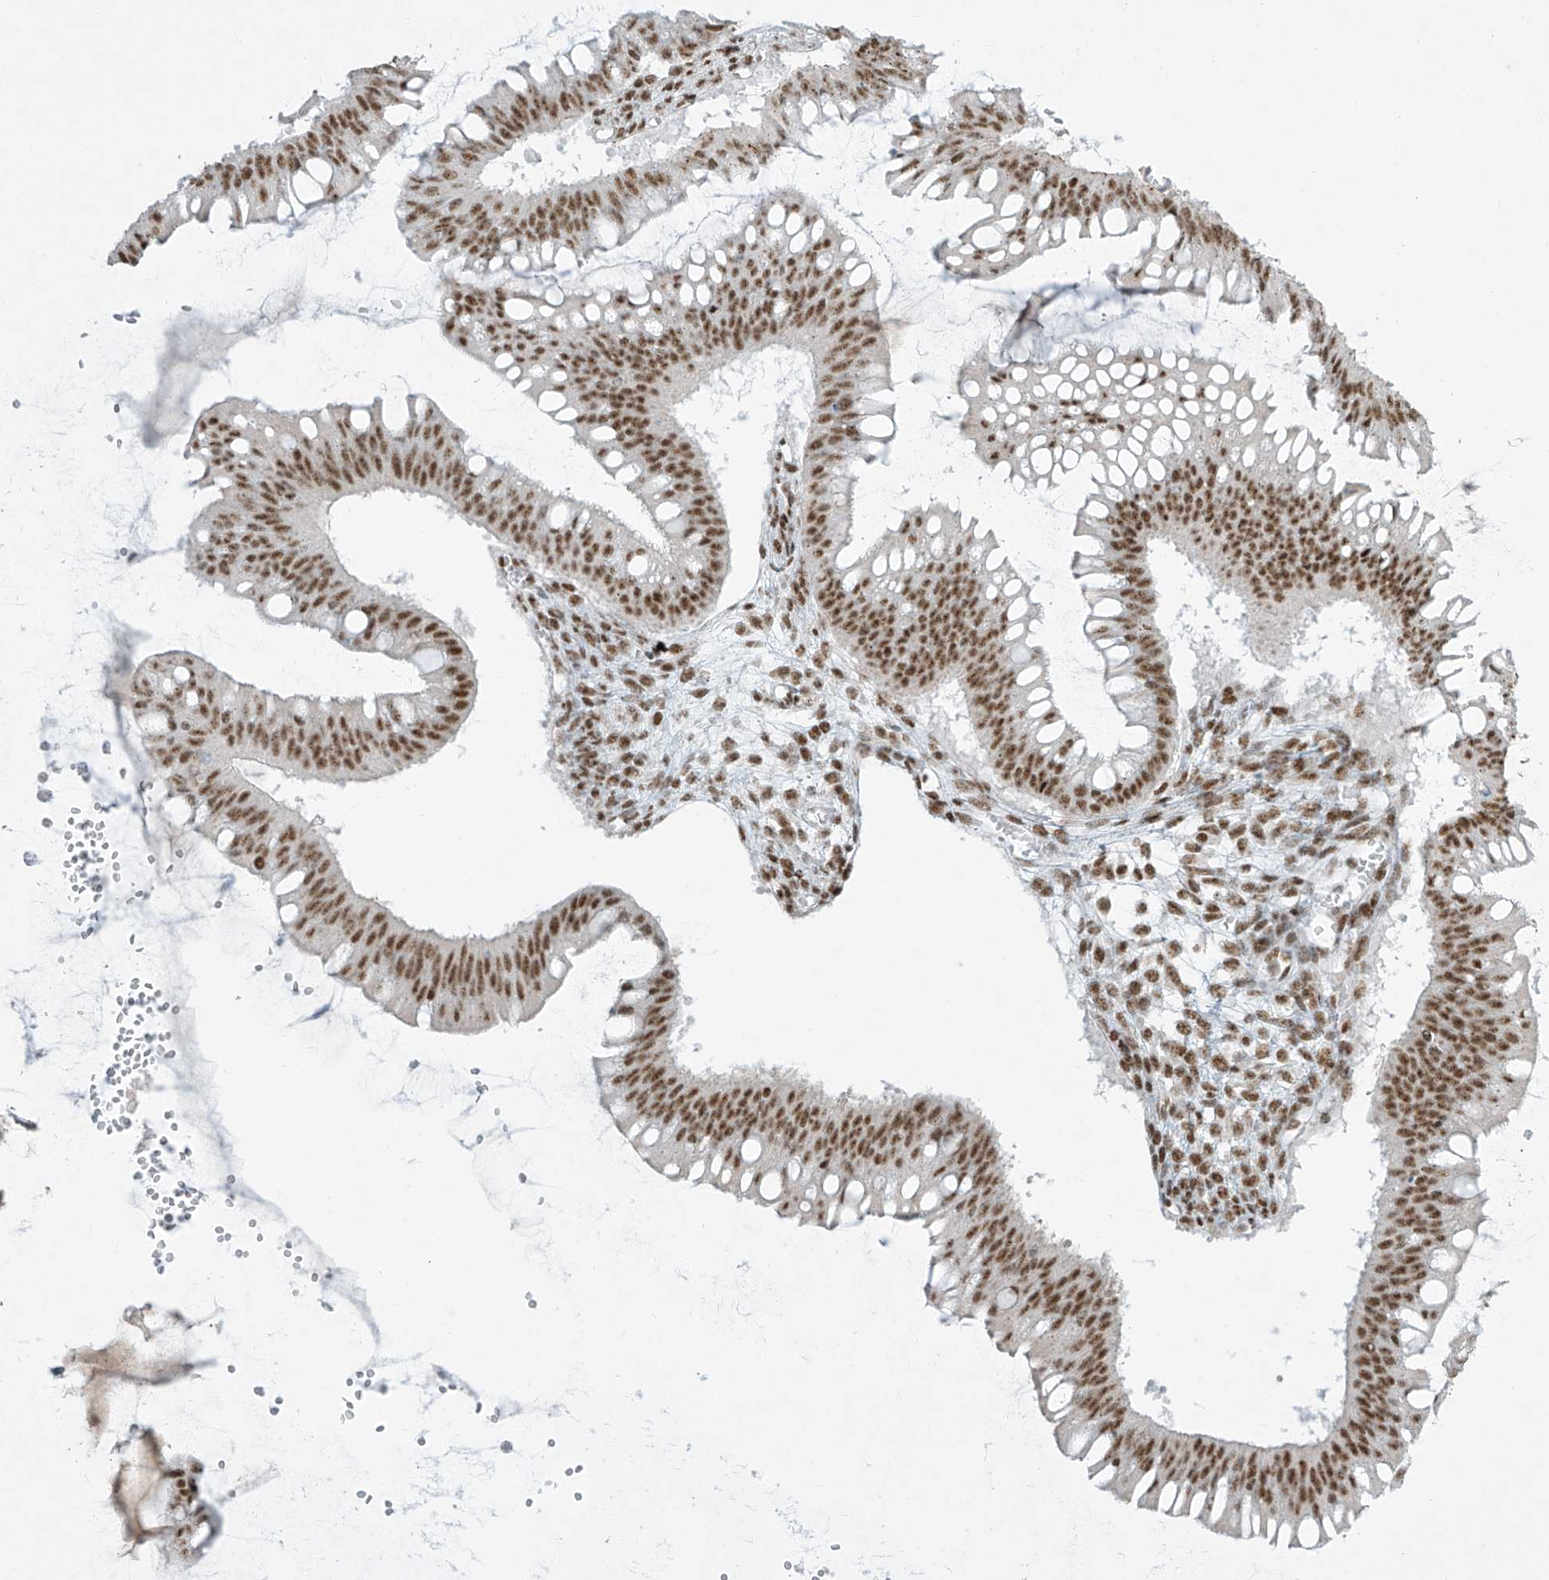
{"staining": {"intensity": "moderate", "quantity": ">75%", "location": "nuclear"}, "tissue": "ovarian cancer", "cell_type": "Tumor cells", "image_type": "cancer", "snomed": [{"axis": "morphology", "description": "Cystadenocarcinoma, mucinous, NOS"}, {"axis": "topography", "description": "Ovary"}], "caption": "The immunohistochemical stain labels moderate nuclear expression in tumor cells of ovarian cancer (mucinous cystadenocarcinoma) tissue.", "gene": "MS4A6A", "patient": {"sex": "female", "age": 73}}